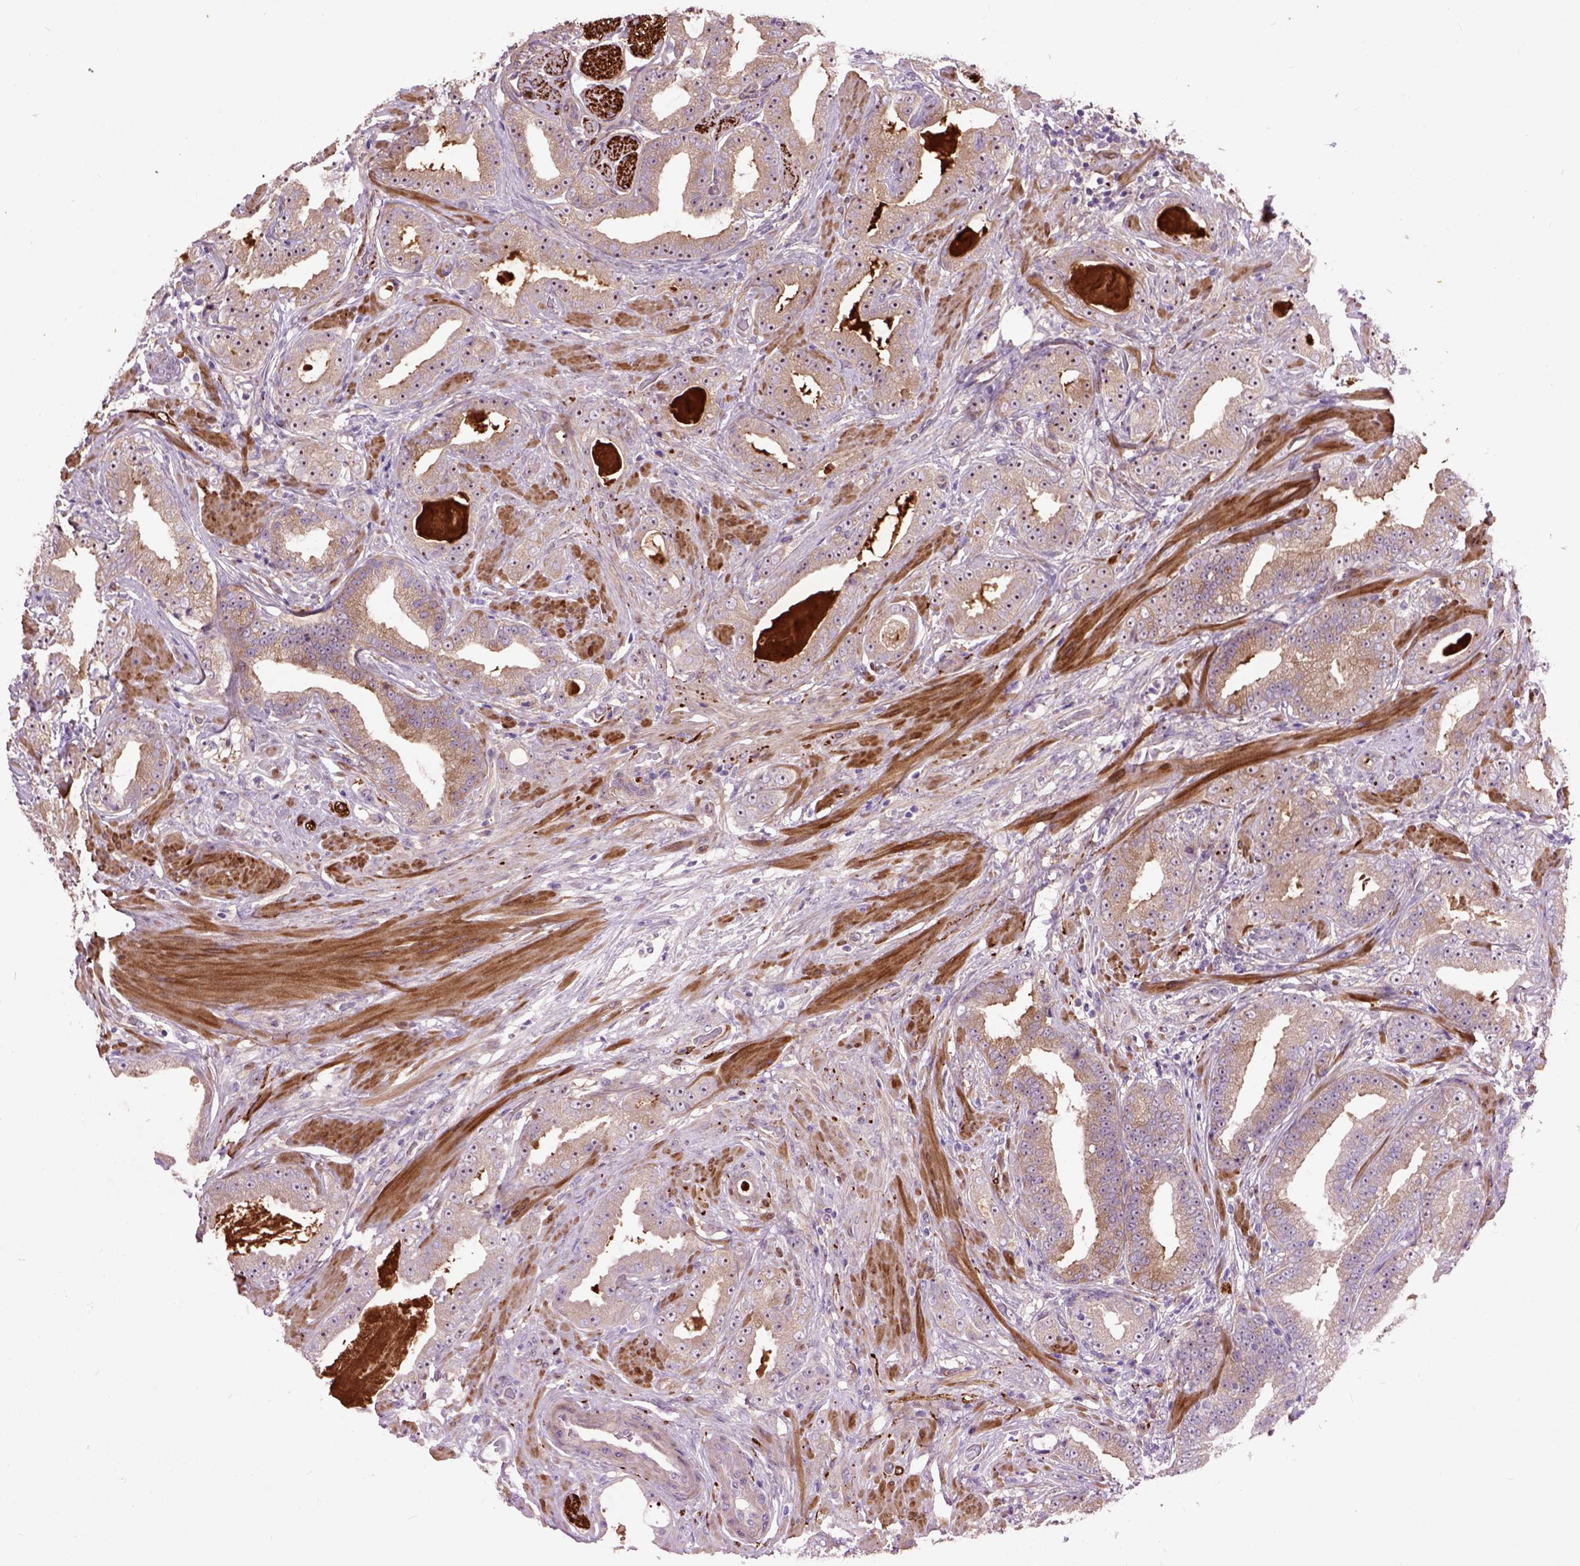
{"staining": {"intensity": "negative", "quantity": "none", "location": "none"}, "tissue": "prostate cancer", "cell_type": "Tumor cells", "image_type": "cancer", "snomed": [{"axis": "morphology", "description": "Adenocarcinoma, Low grade"}, {"axis": "topography", "description": "Prostate"}], "caption": "Immunohistochemistry photomicrograph of neoplastic tissue: human low-grade adenocarcinoma (prostate) stained with DAB exhibits no significant protein staining in tumor cells.", "gene": "MAPT", "patient": {"sex": "male", "age": 60}}